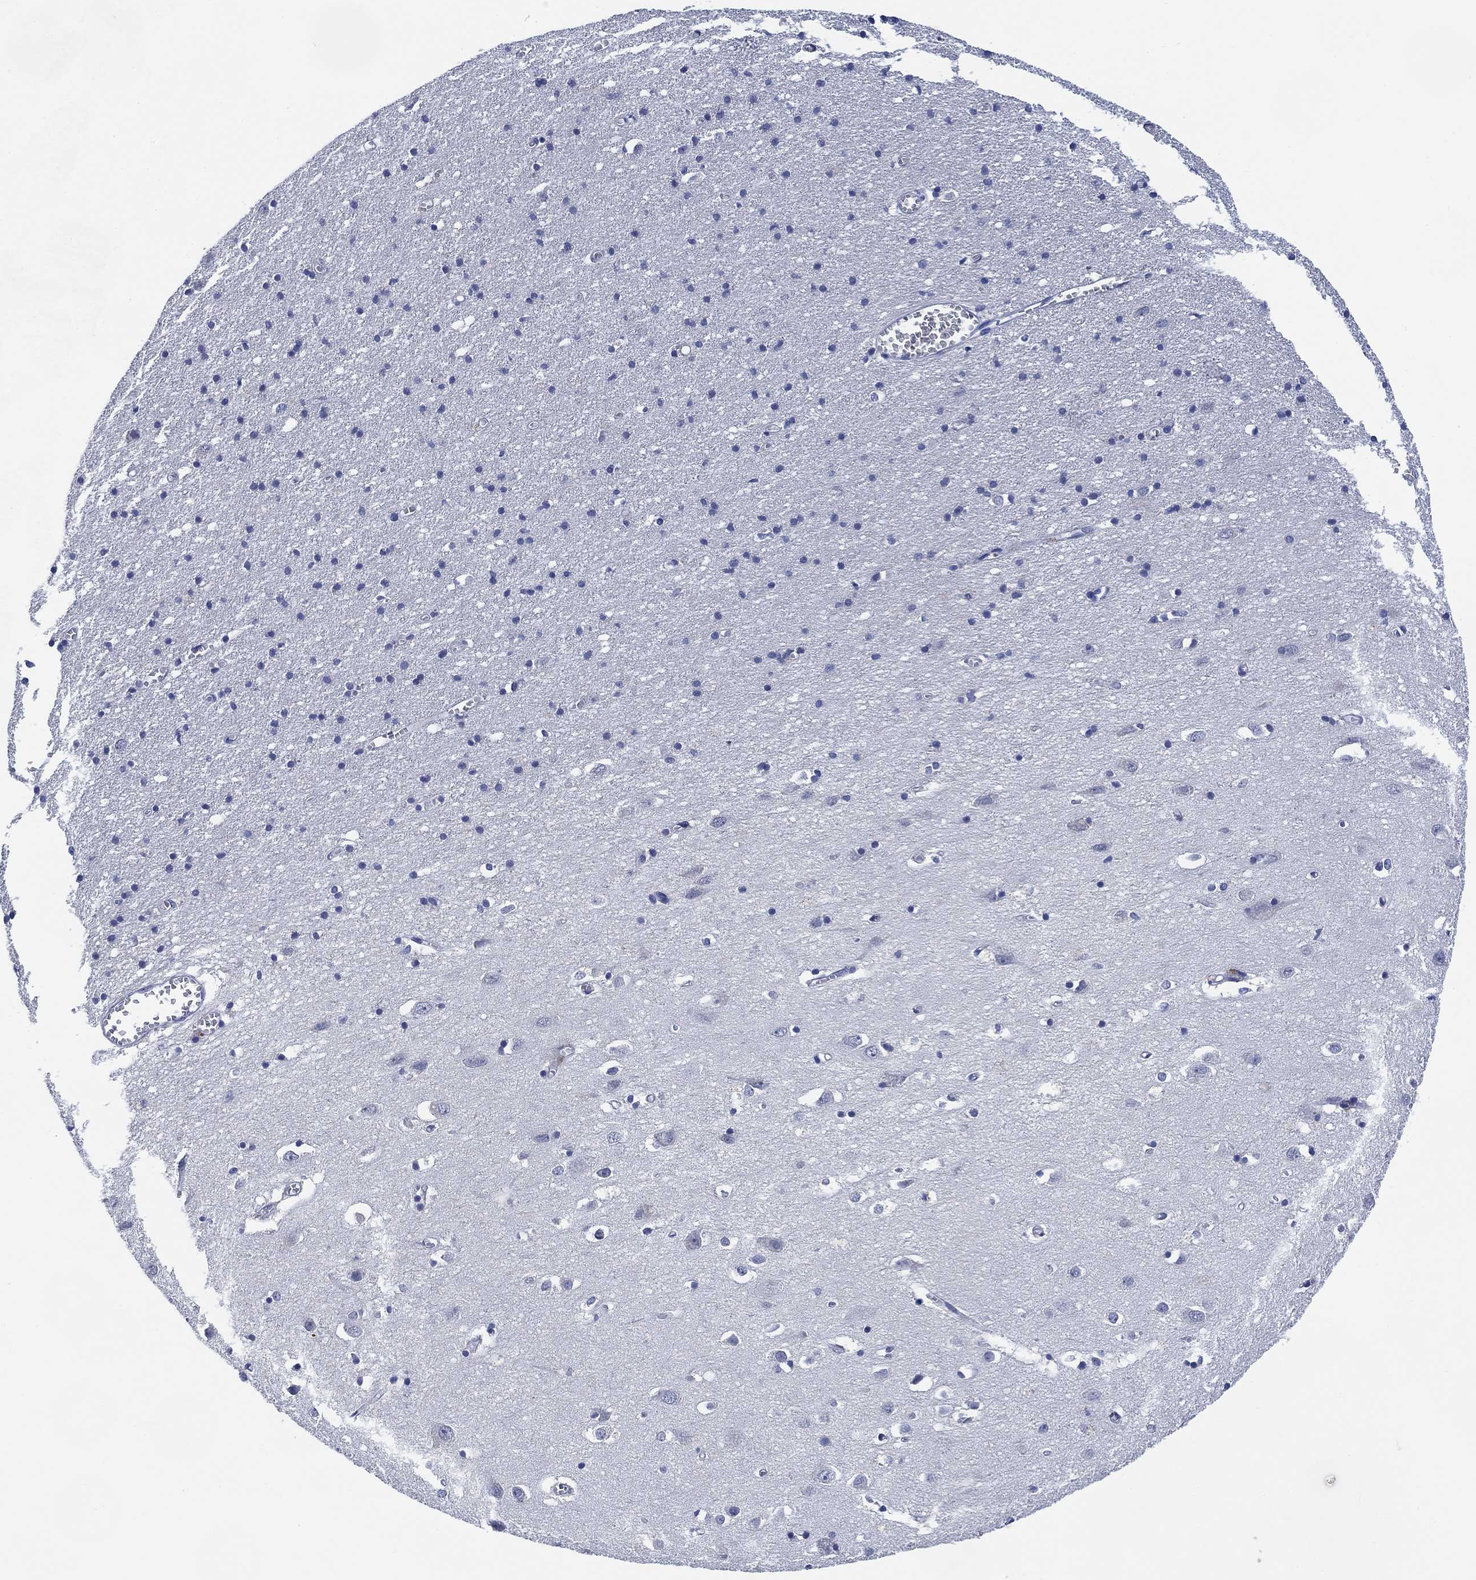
{"staining": {"intensity": "negative", "quantity": "none", "location": "none"}, "tissue": "cerebral cortex", "cell_type": "Endothelial cells", "image_type": "normal", "snomed": [{"axis": "morphology", "description": "Normal tissue, NOS"}, {"axis": "topography", "description": "Cerebral cortex"}], "caption": "Immunohistochemistry (IHC) of normal cerebral cortex demonstrates no positivity in endothelial cells.", "gene": "DAZL", "patient": {"sex": "male", "age": 70}}